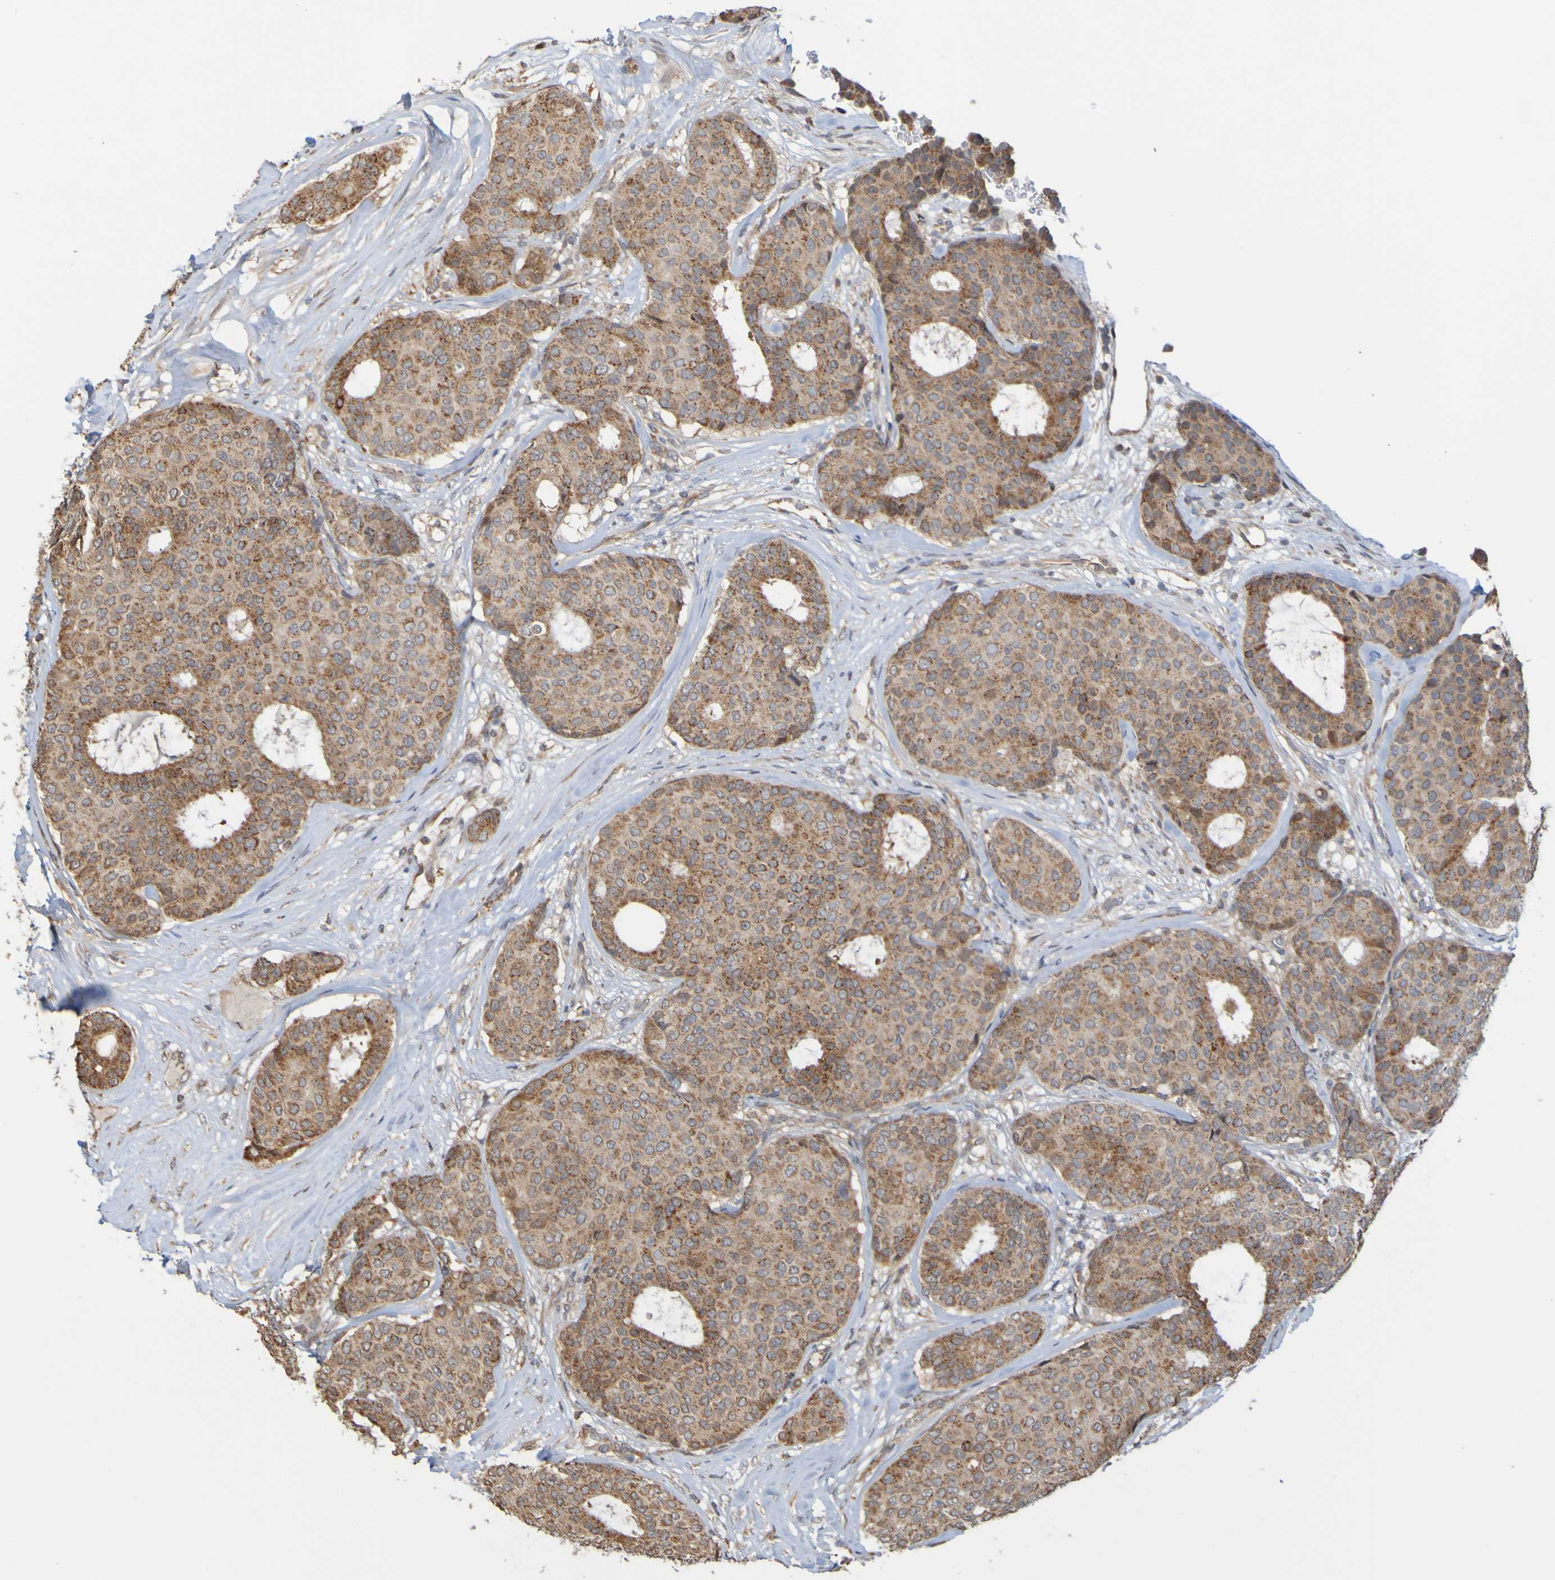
{"staining": {"intensity": "strong", "quantity": ">75%", "location": "cytoplasmic/membranous"}, "tissue": "breast cancer", "cell_type": "Tumor cells", "image_type": "cancer", "snomed": [{"axis": "morphology", "description": "Duct carcinoma"}, {"axis": "topography", "description": "Breast"}], "caption": "DAB (3,3'-diaminobenzidine) immunohistochemical staining of breast cancer (invasive ductal carcinoma) shows strong cytoplasmic/membranous protein staining in approximately >75% of tumor cells.", "gene": "TMBIM1", "patient": {"sex": "female", "age": 75}}